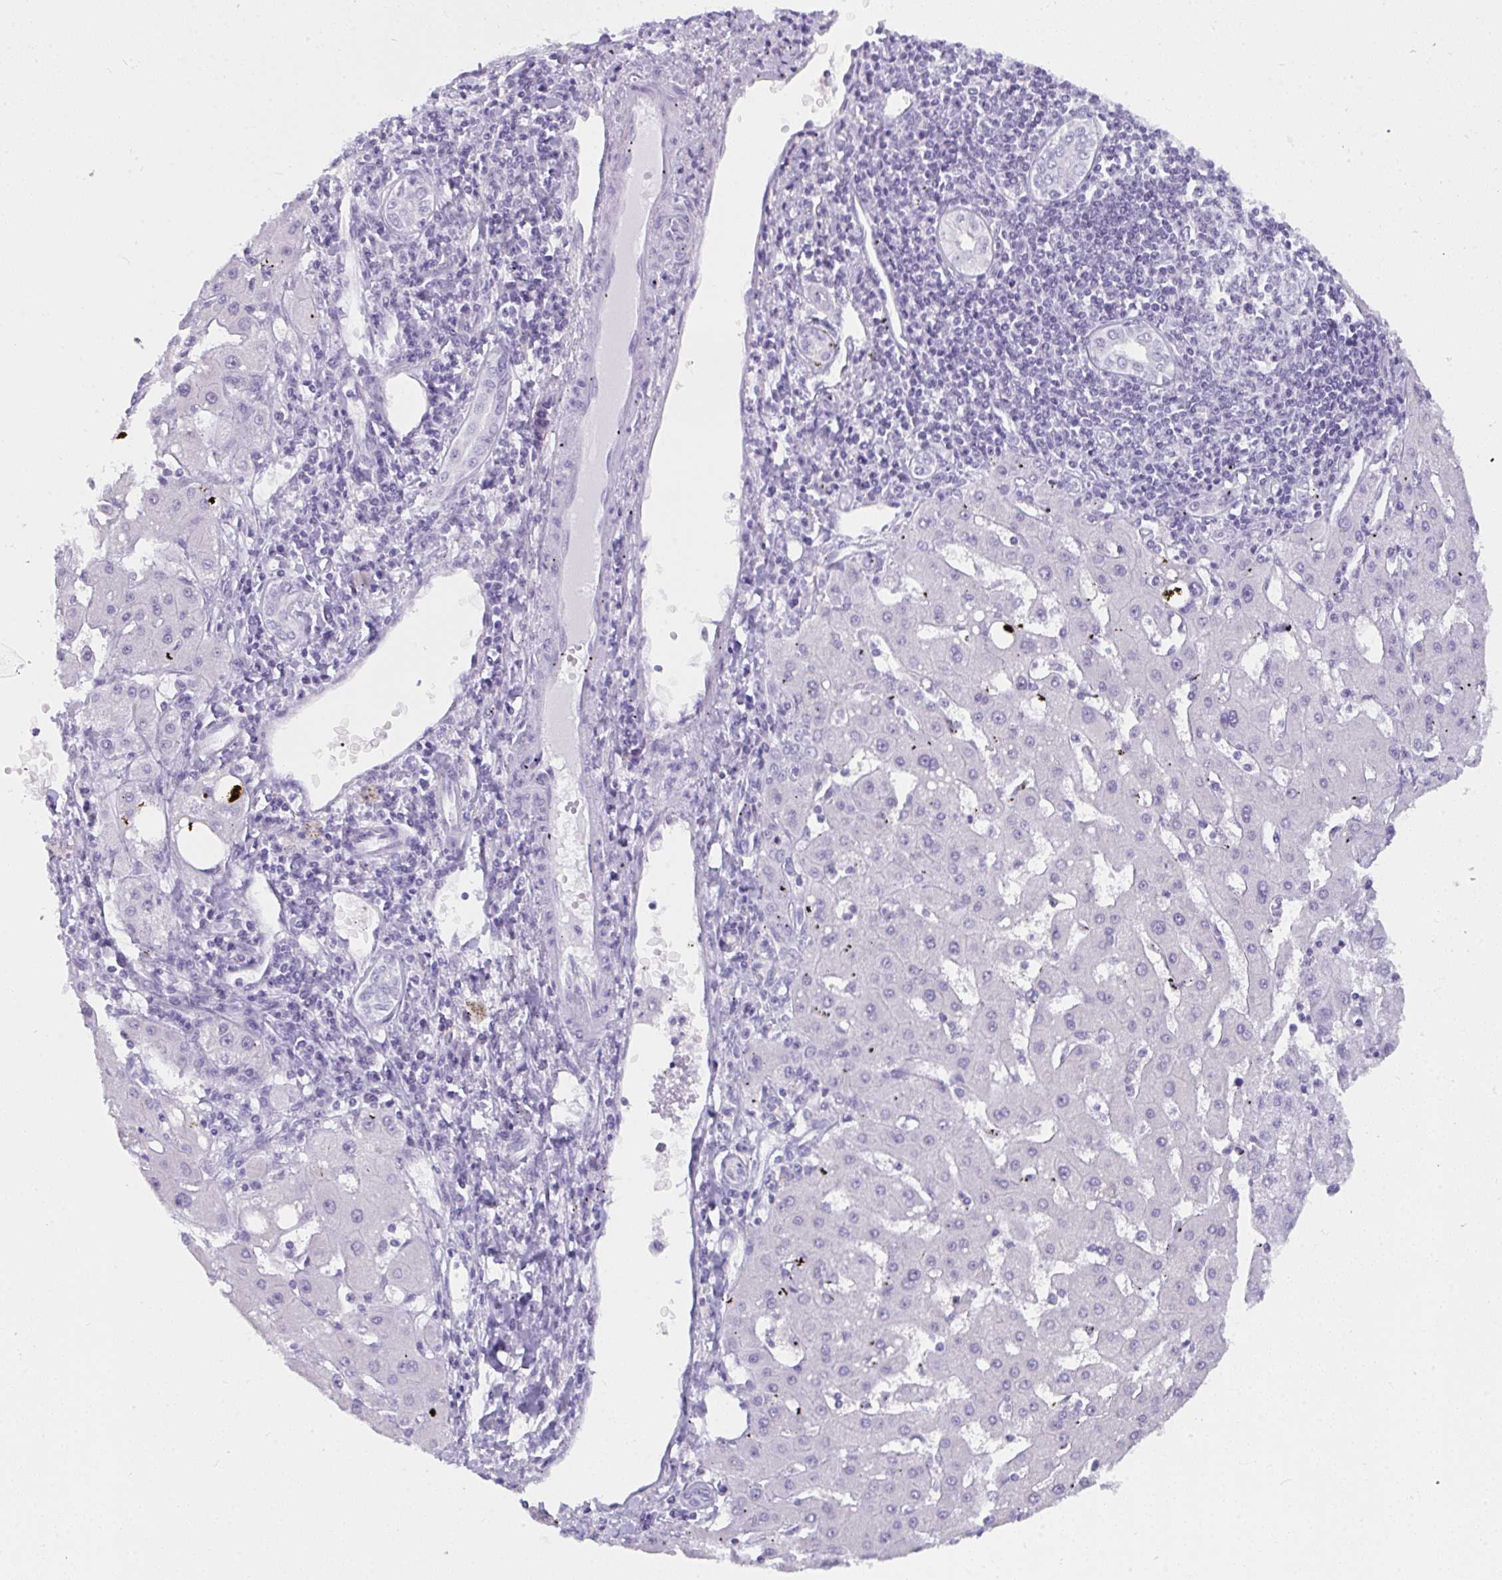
{"staining": {"intensity": "negative", "quantity": "none", "location": "none"}, "tissue": "liver cancer", "cell_type": "Tumor cells", "image_type": "cancer", "snomed": [{"axis": "morphology", "description": "Carcinoma, Hepatocellular, NOS"}, {"axis": "topography", "description": "Liver"}], "caption": "There is no significant expression in tumor cells of liver hepatocellular carcinoma.", "gene": "CDK13", "patient": {"sex": "male", "age": 72}}